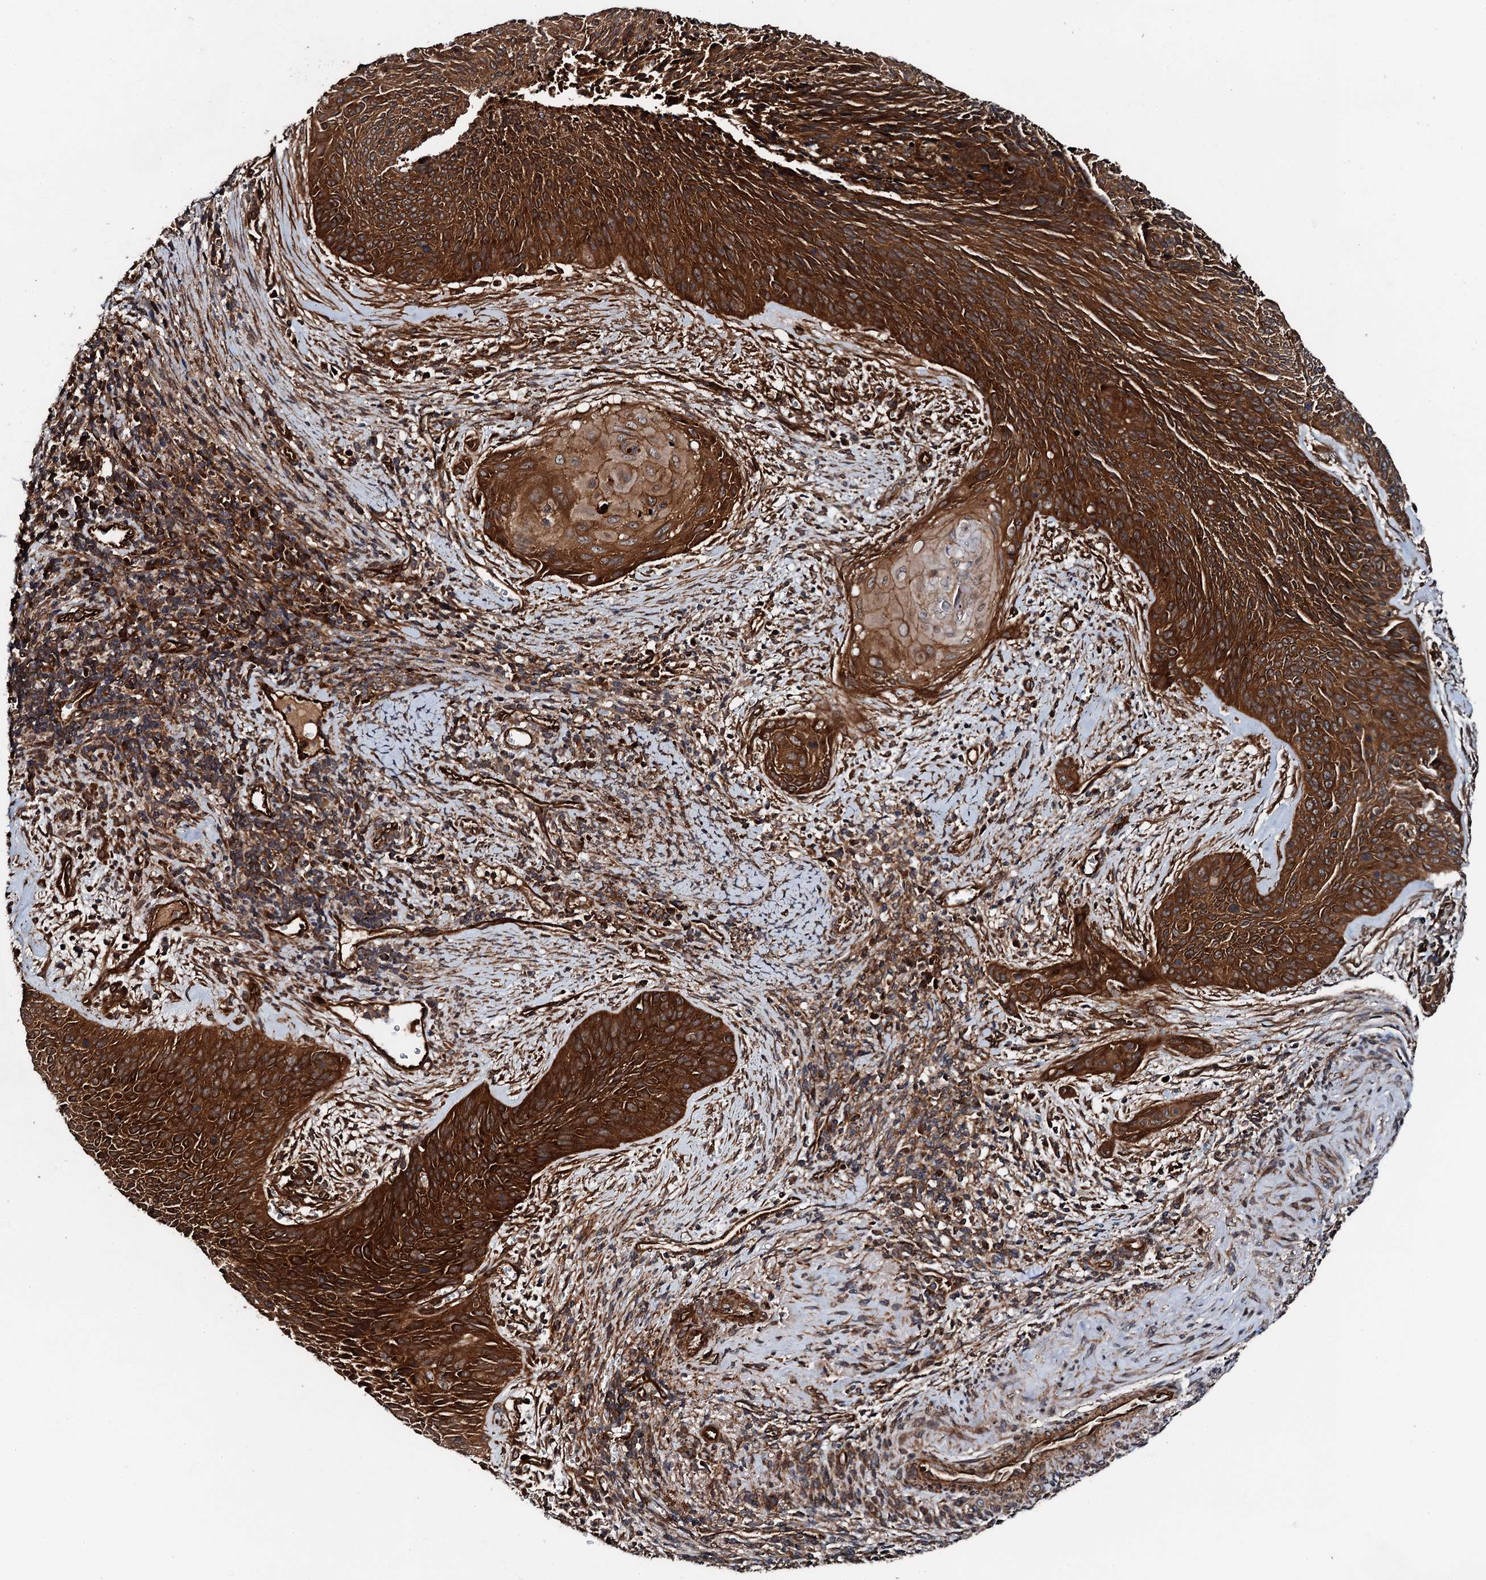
{"staining": {"intensity": "strong", "quantity": ">75%", "location": "cytoplasmic/membranous"}, "tissue": "cervical cancer", "cell_type": "Tumor cells", "image_type": "cancer", "snomed": [{"axis": "morphology", "description": "Squamous cell carcinoma, NOS"}, {"axis": "topography", "description": "Cervix"}], "caption": "This photomicrograph exhibits immunohistochemistry (IHC) staining of human cervical cancer, with high strong cytoplasmic/membranous expression in about >75% of tumor cells.", "gene": "FLYWCH1", "patient": {"sex": "female", "age": 55}}